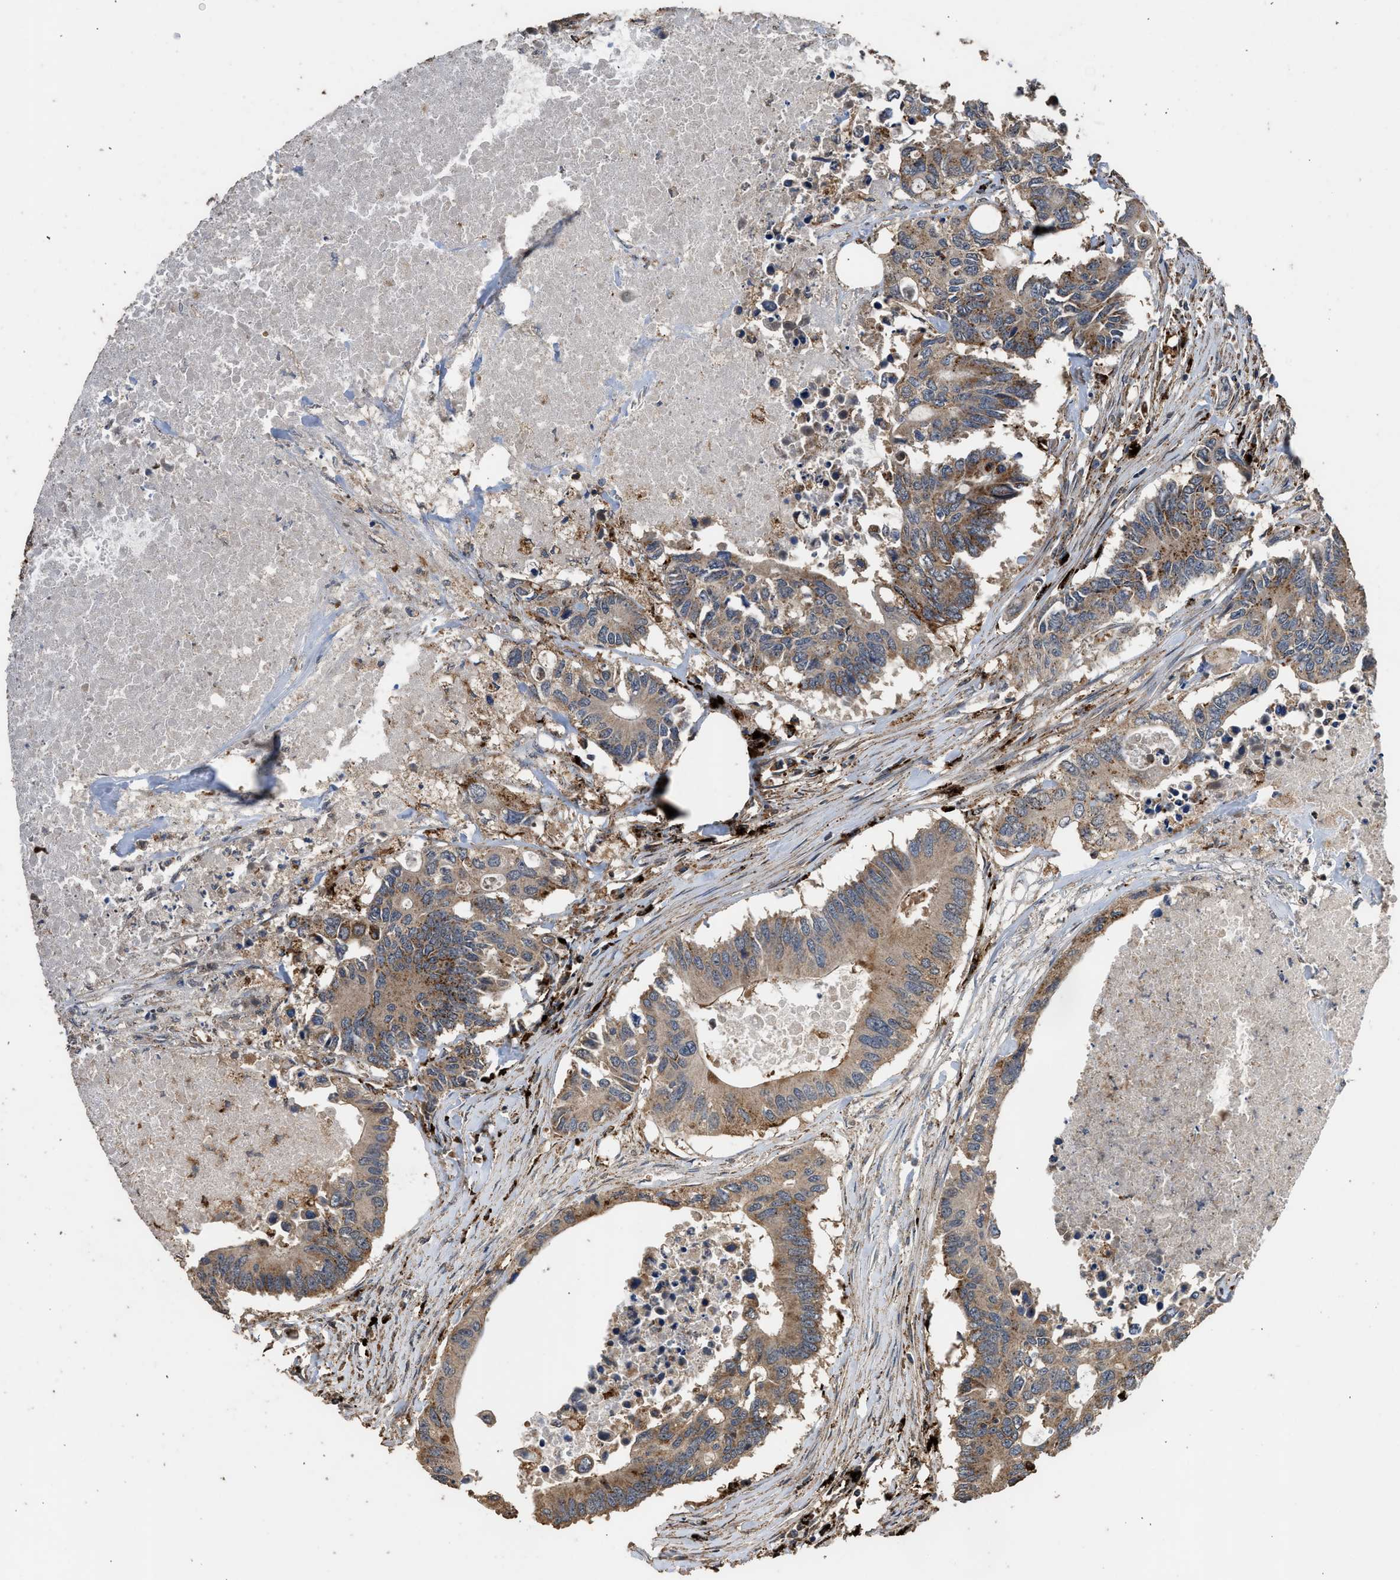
{"staining": {"intensity": "moderate", "quantity": ">75%", "location": "cytoplasmic/membranous"}, "tissue": "colorectal cancer", "cell_type": "Tumor cells", "image_type": "cancer", "snomed": [{"axis": "morphology", "description": "Adenocarcinoma, NOS"}, {"axis": "topography", "description": "Colon"}], "caption": "A brown stain highlights moderate cytoplasmic/membranous expression of a protein in colorectal cancer (adenocarcinoma) tumor cells.", "gene": "CTSV", "patient": {"sex": "male", "age": 71}}